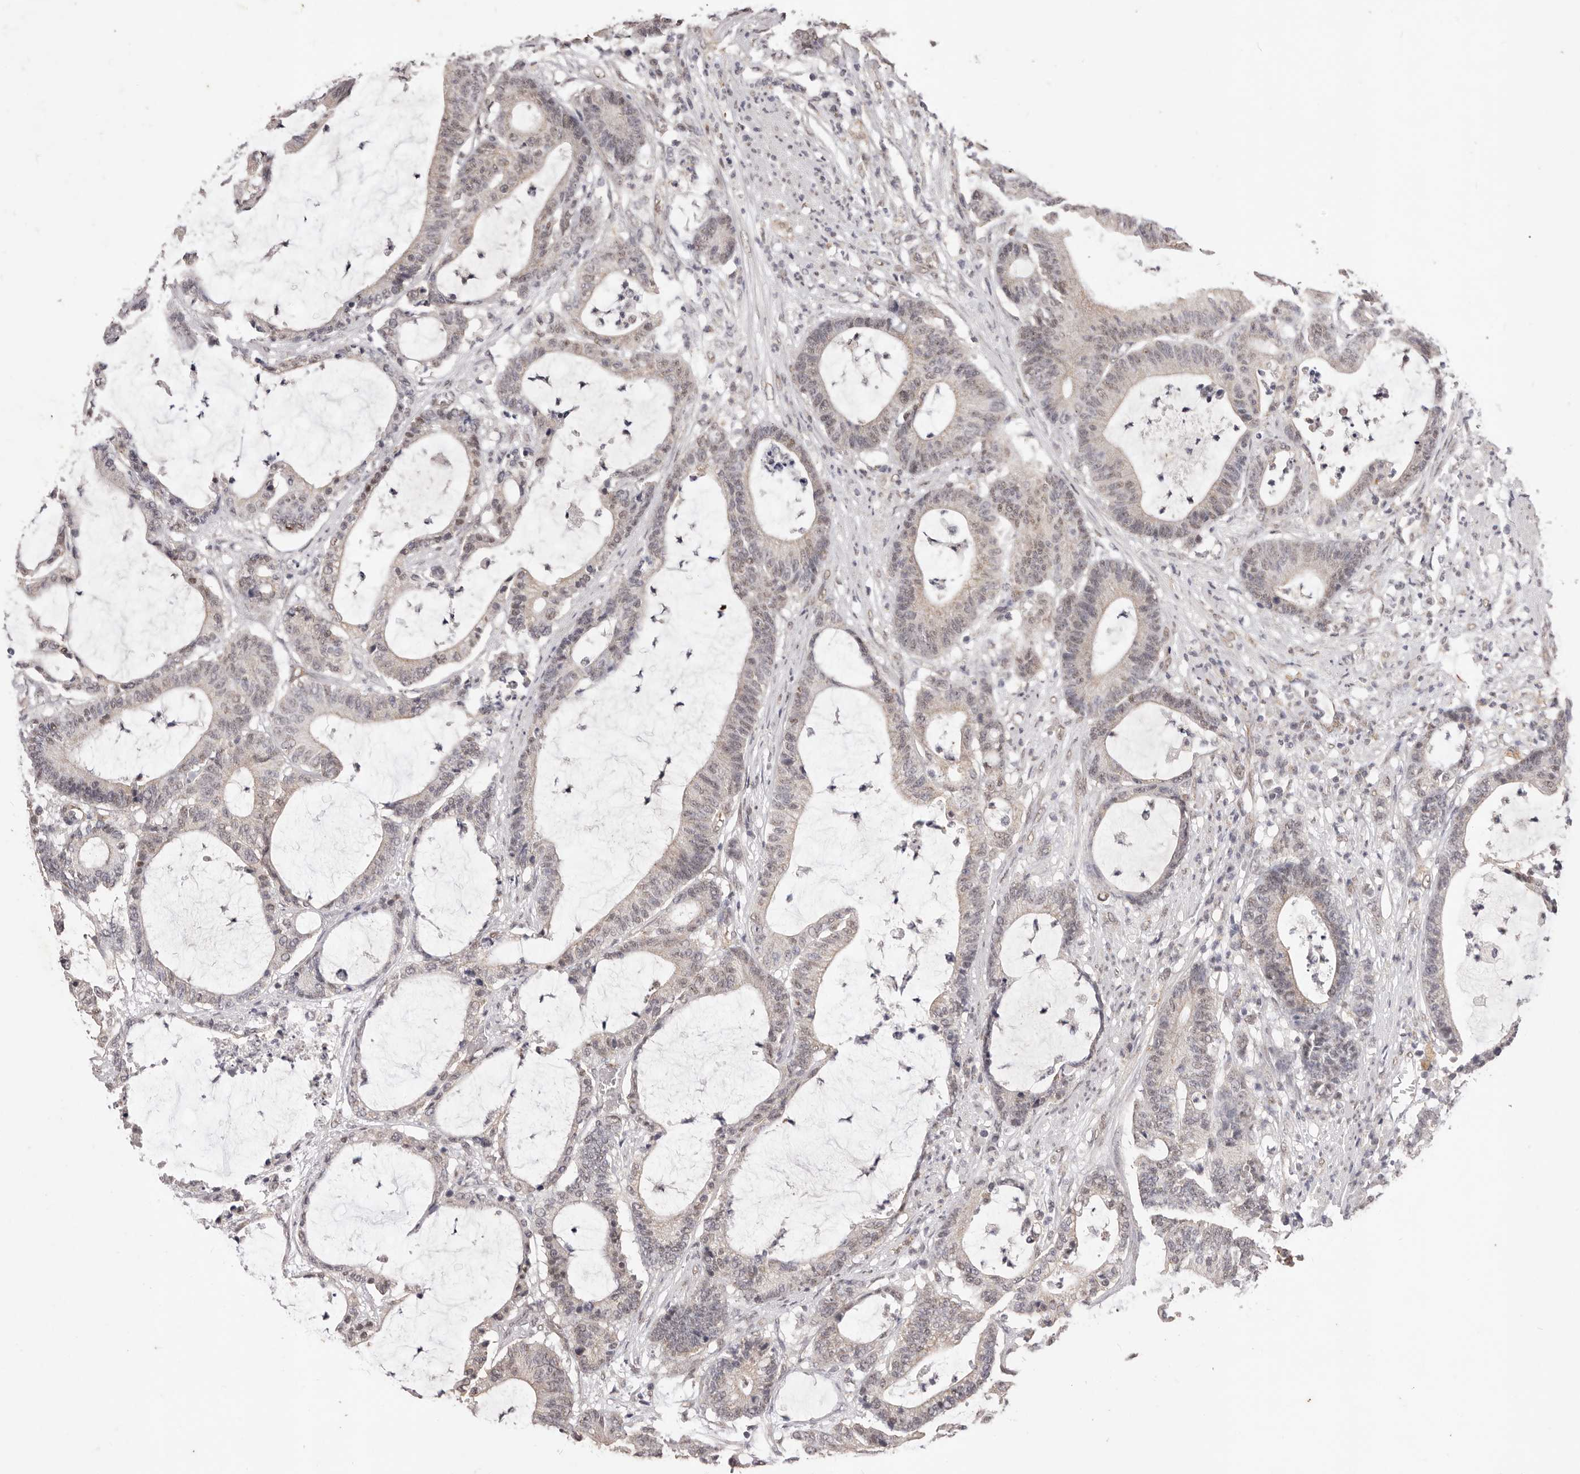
{"staining": {"intensity": "weak", "quantity": "<25%", "location": "nuclear"}, "tissue": "colorectal cancer", "cell_type": "Tumor cells", "image_type": "cancer", "snomed": [{"axis": "morphology", "description": "Adenocarcinoma, NOS"}, {"axis": "topography", "description": "Colon"}], "caption": "Tumor cells show no significant staining in colorectal cancer (adenocarcinoma).", "gene": "RPS6KA5", "patient": {"sex": "female", "age": 84}}